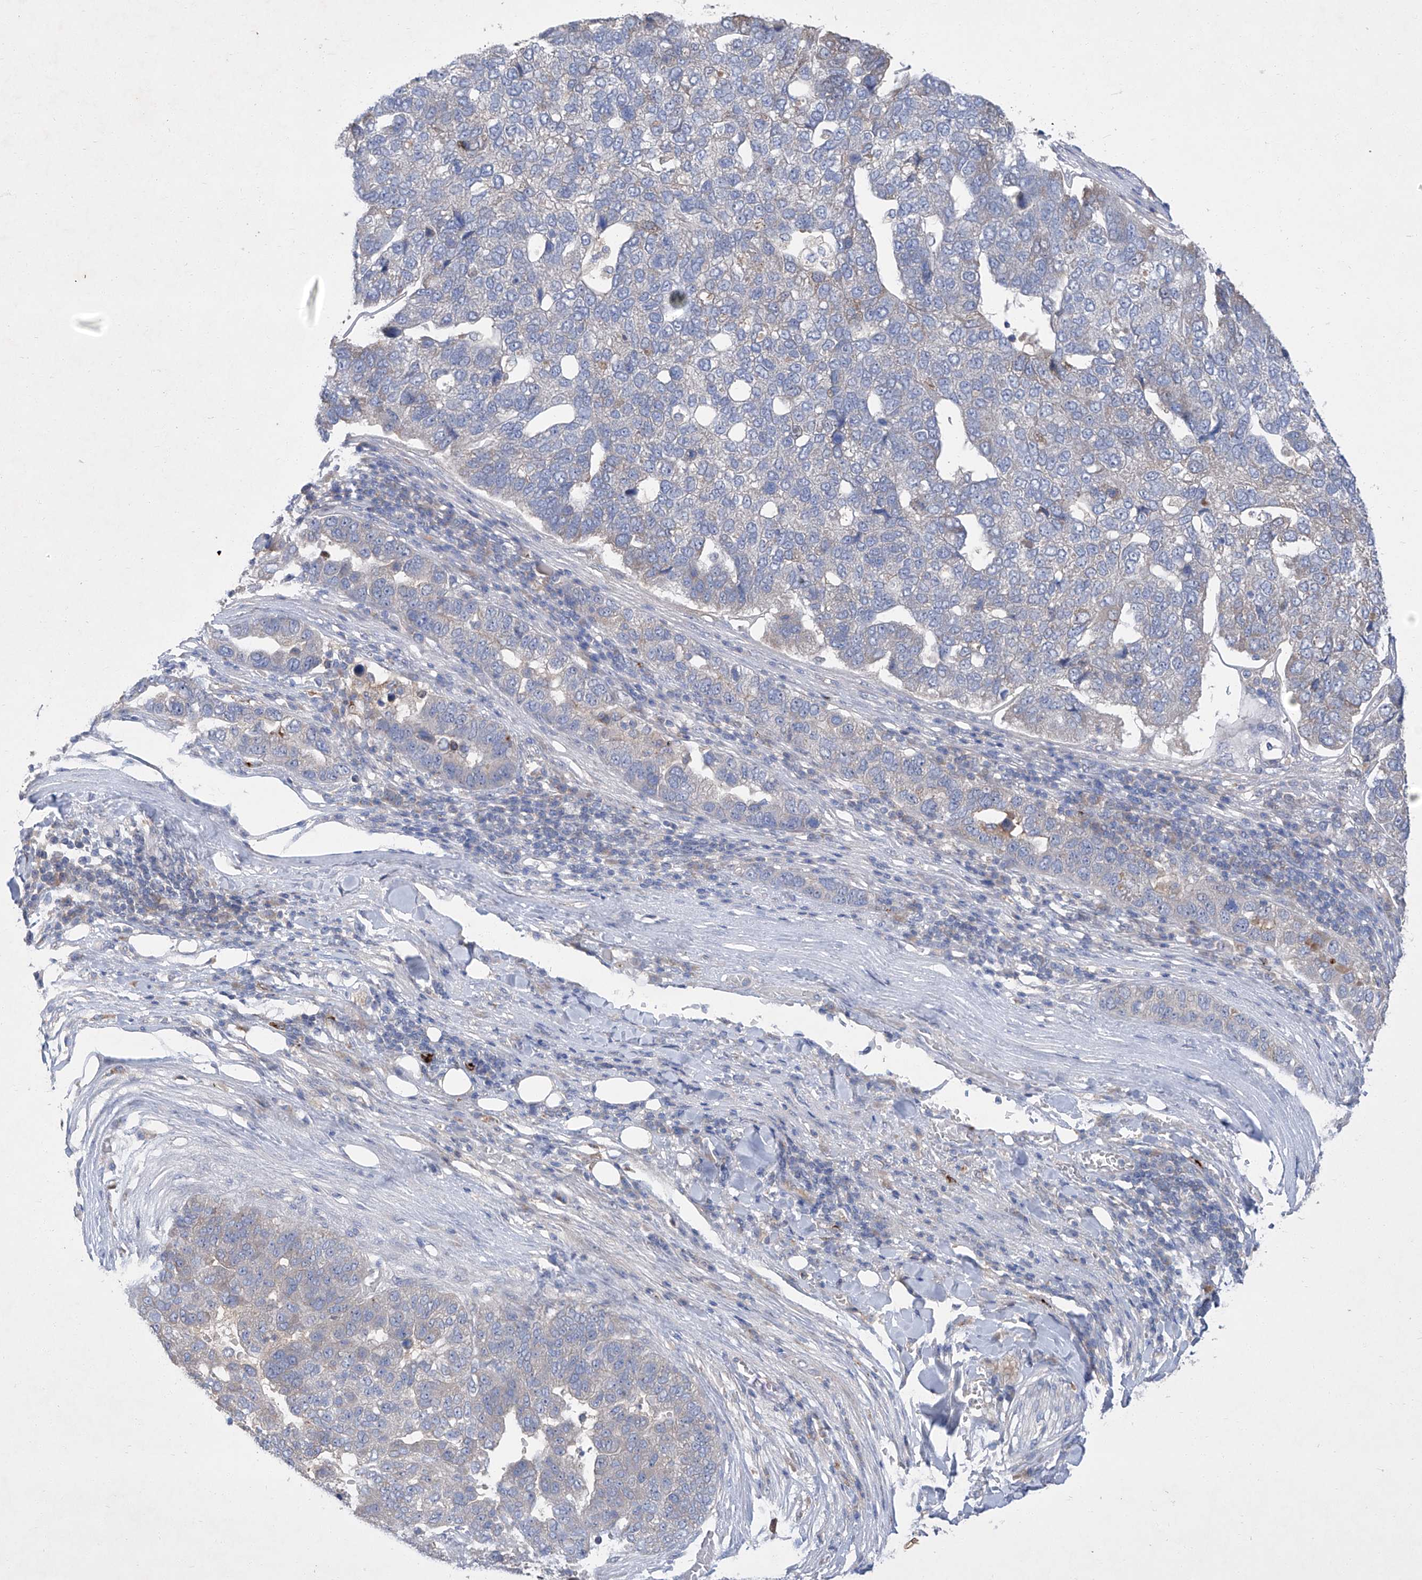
{"staining": {"intensity": "weak", "quantity": "<25%", "location": "cytoplasmic/membranous"}, "tissue": "pancreatic cancer", "cell_type": "Tumor cells", "image_type": "cancer", "snomed": [{"axis": "morphology", "description": "Adenocarcinoma, NOS"}, {"axis": "topography", "description": "Pancreas"}], "caption": "Tumor cells are negative for brown protein staining in pancreatic cancer.", "gene": "SBK2", "patient": {"sex": "female", "age": 61}}